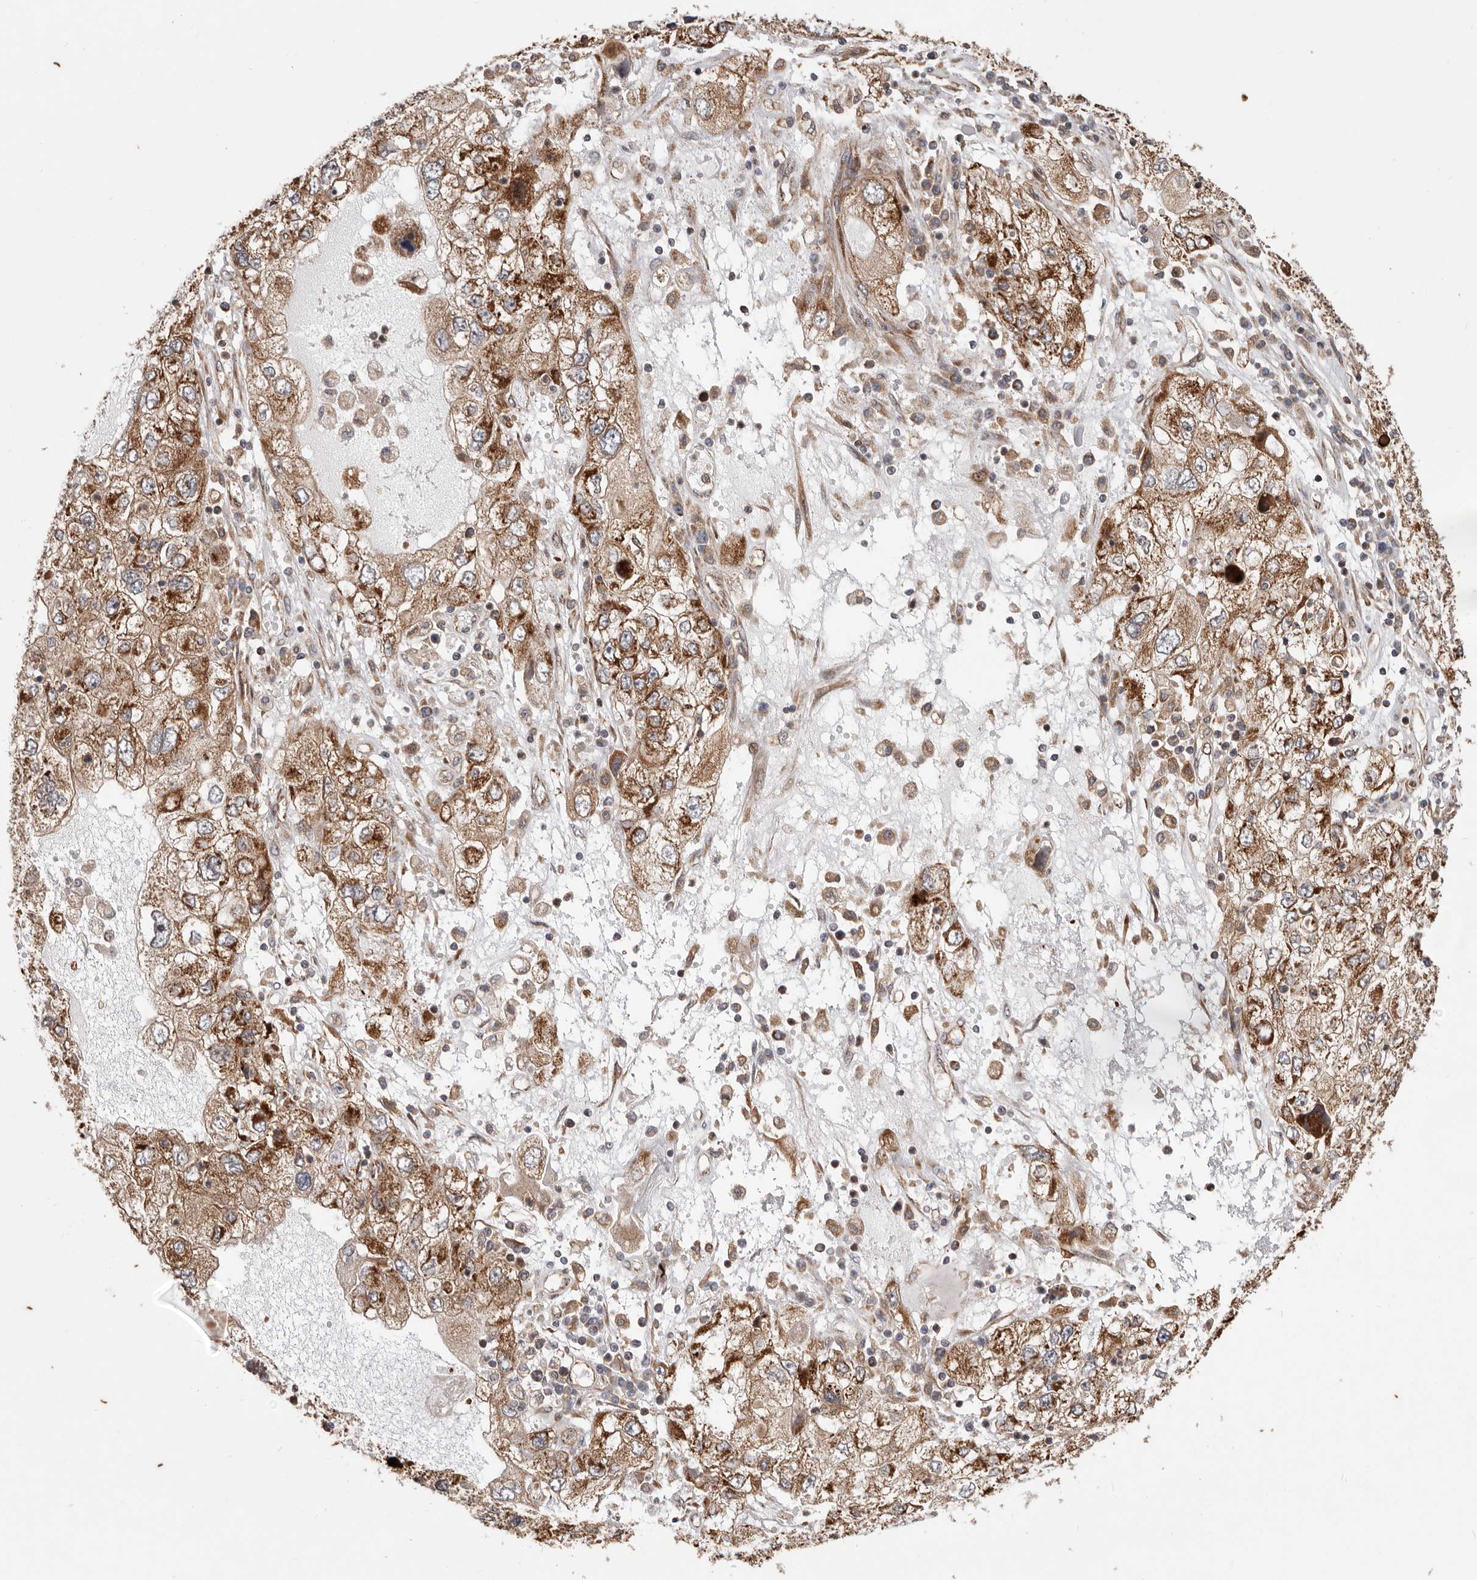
{"staining": {"intensity": "strong", "quantity": ">75%", "location": "cytoplasmic/membranous"}, "tissue": "endometrial cancer", "cell_type": "Tumor cells", "image_type": "cancer", "snomed": [{"axis": "morphology", "description": "Adenocarcinoma, NOS"}, {"axis": "topography", "description": "Endometrium"}], "caption": "Protein analysis of endometrial cancer tissue reveals strong cytoplasmic/membranous positivity in approximately >75% of tumor cells.", "gene": "MRPS10", "patient": {"sex": "female", "age": 49}}